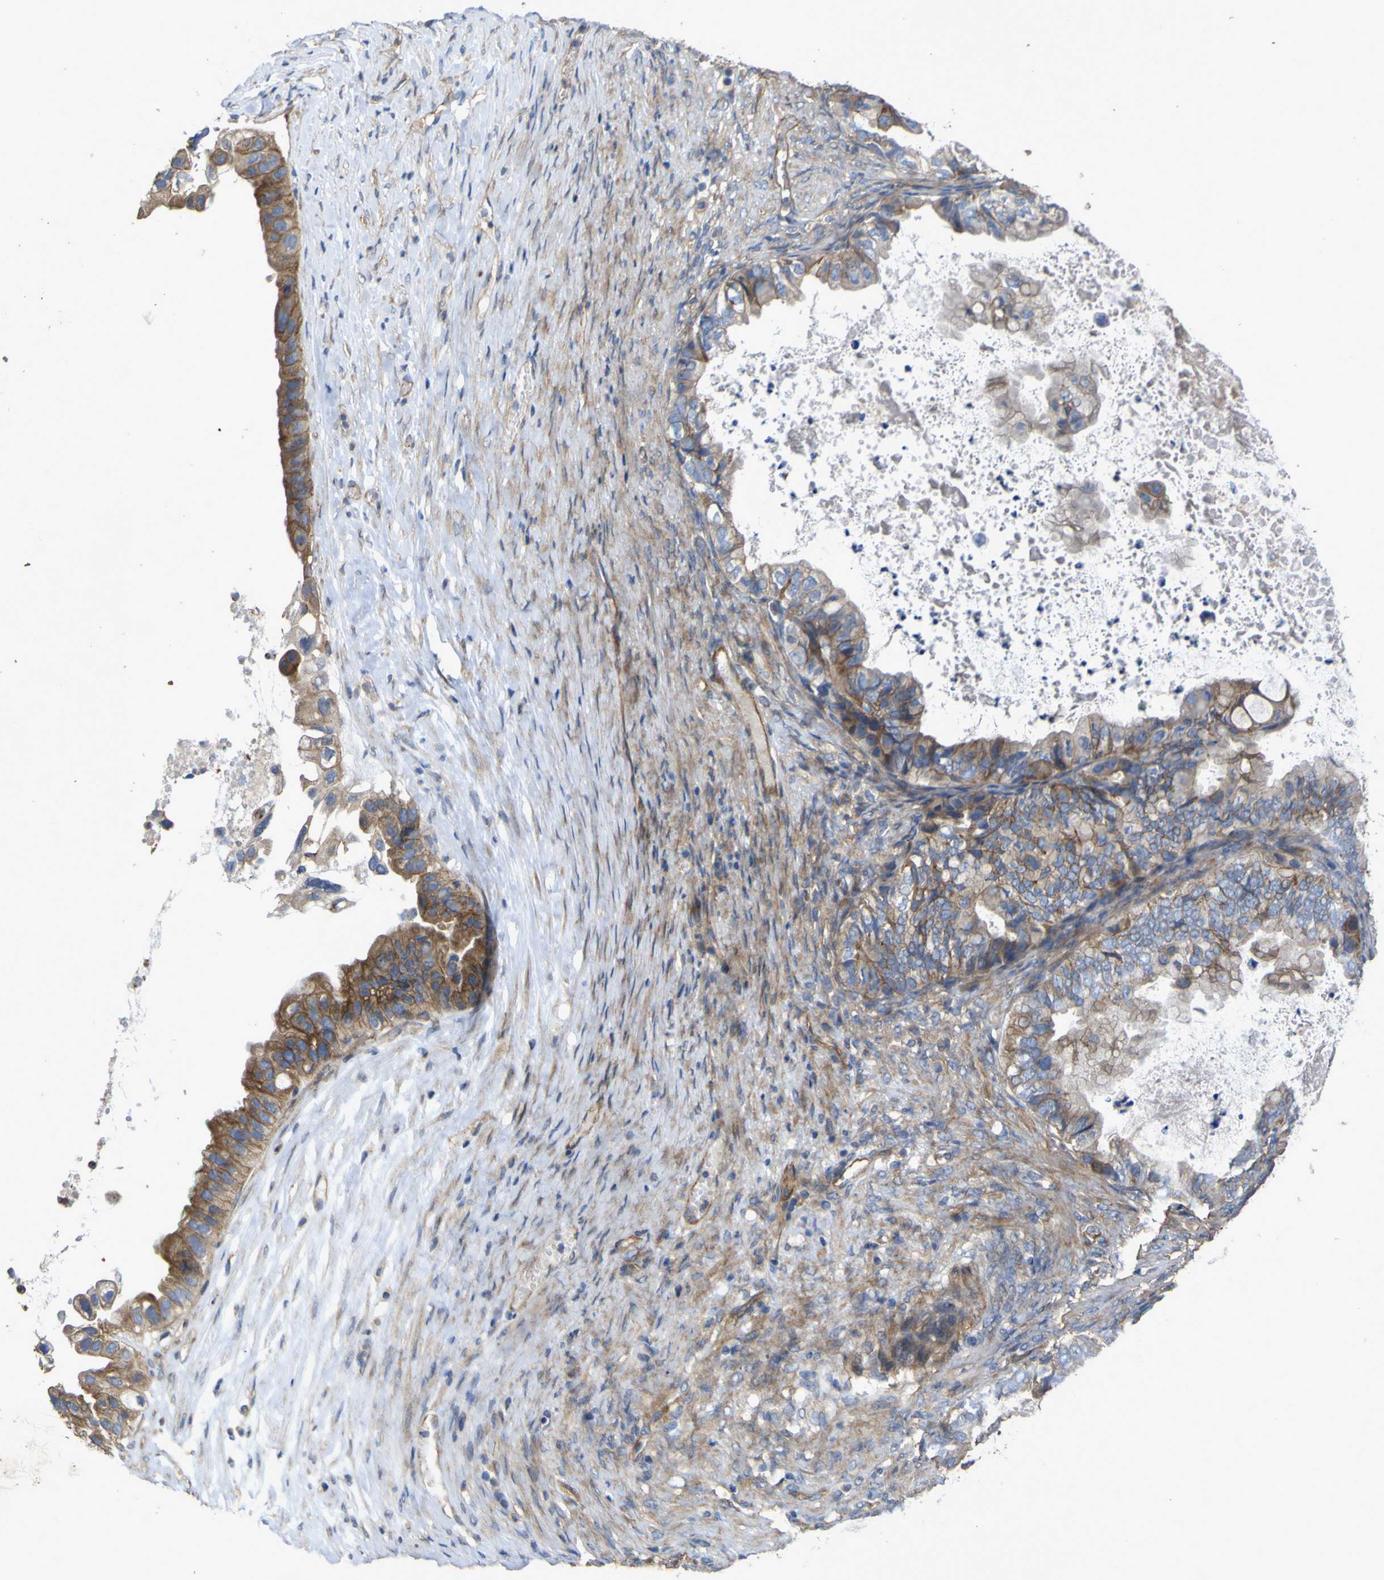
{"staining": {"intensity": "moderate", "quantity": "25%-75%", "location": "cytoplasmic/membranous"}, "tissue": "ovarian cancer", "cell_type": "Tumor cells", "image_type": "cancer", "snomed": [{"axis": "morphology", "description": "Cystadenocarcinoma, mucinous, NOS"}, {"axis": "topography", "description": "Ovary"}], "caption": "Immunohistochemistry image of mucinous cystadenocarcinoma (ovarian) stained for a protein (brown), which demonstrates medium levels of moderate cytoplasmic/membranous staining in about 25%-75% of tumor cells.", "gene": "TNFSF15", "patient": {"sex": "female", "age": 80}}